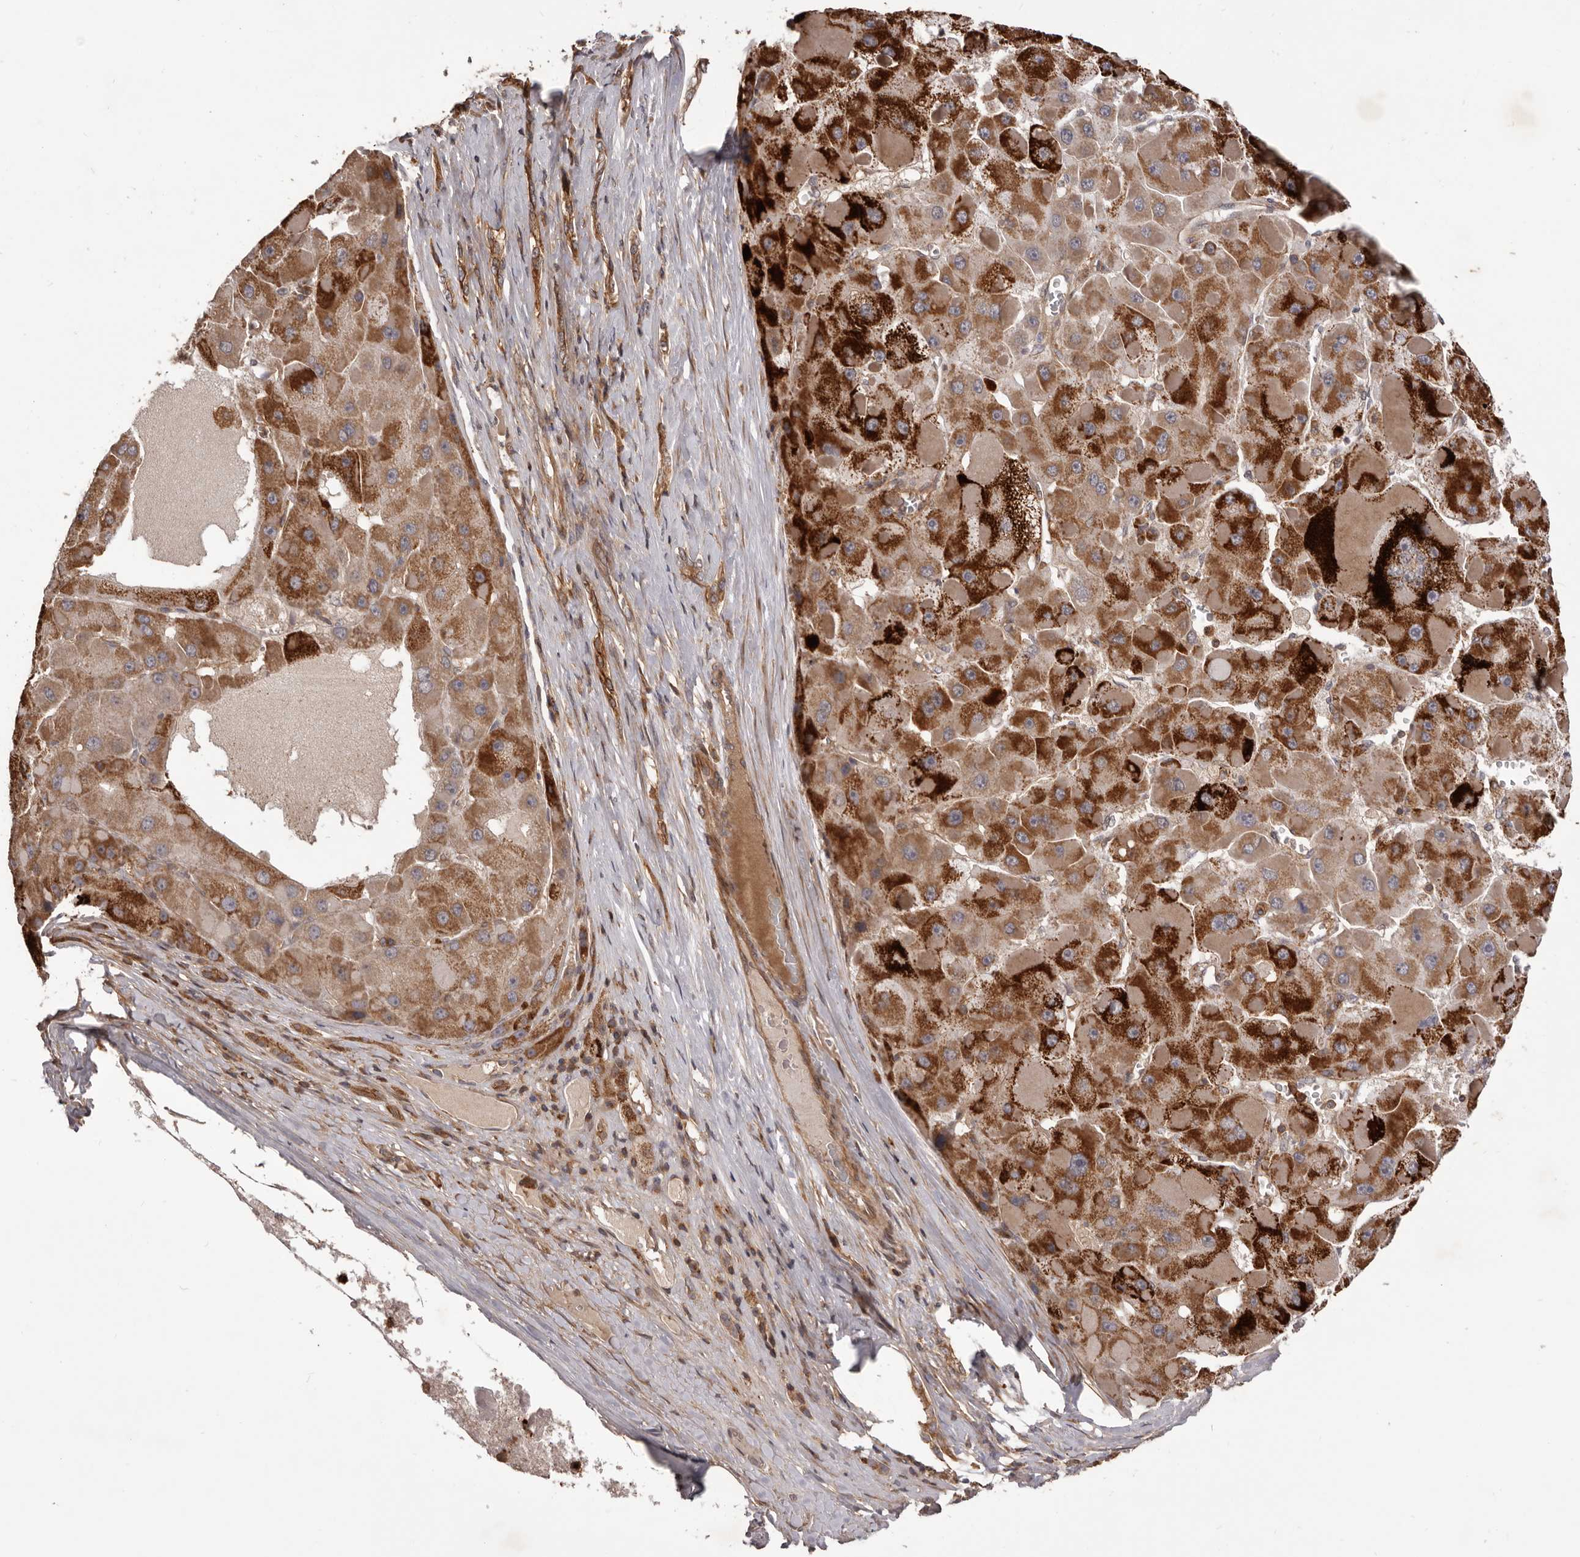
{"staining": {"intensity": "strong", "quantity": ">75%", "location": "cytoplasmic/membranous"}, "tissue": "liver cancer", "cell_type": "Tumor cells", "image_type": "cancer", "snomed": [{"axis": "morphology", "description": "Carcinoma, Hepatocellular, NOS"}, {"axis": "topography", "description": "Liver"}], "caption": "This is a histology image of IHC staining of liver hepatocellular carcinoma, which shows strong positivity in the cytoplasmic/membranous of tumor cells.", "gene": "GLIPR2", "patient": {"sex": "female", "age": 73}}